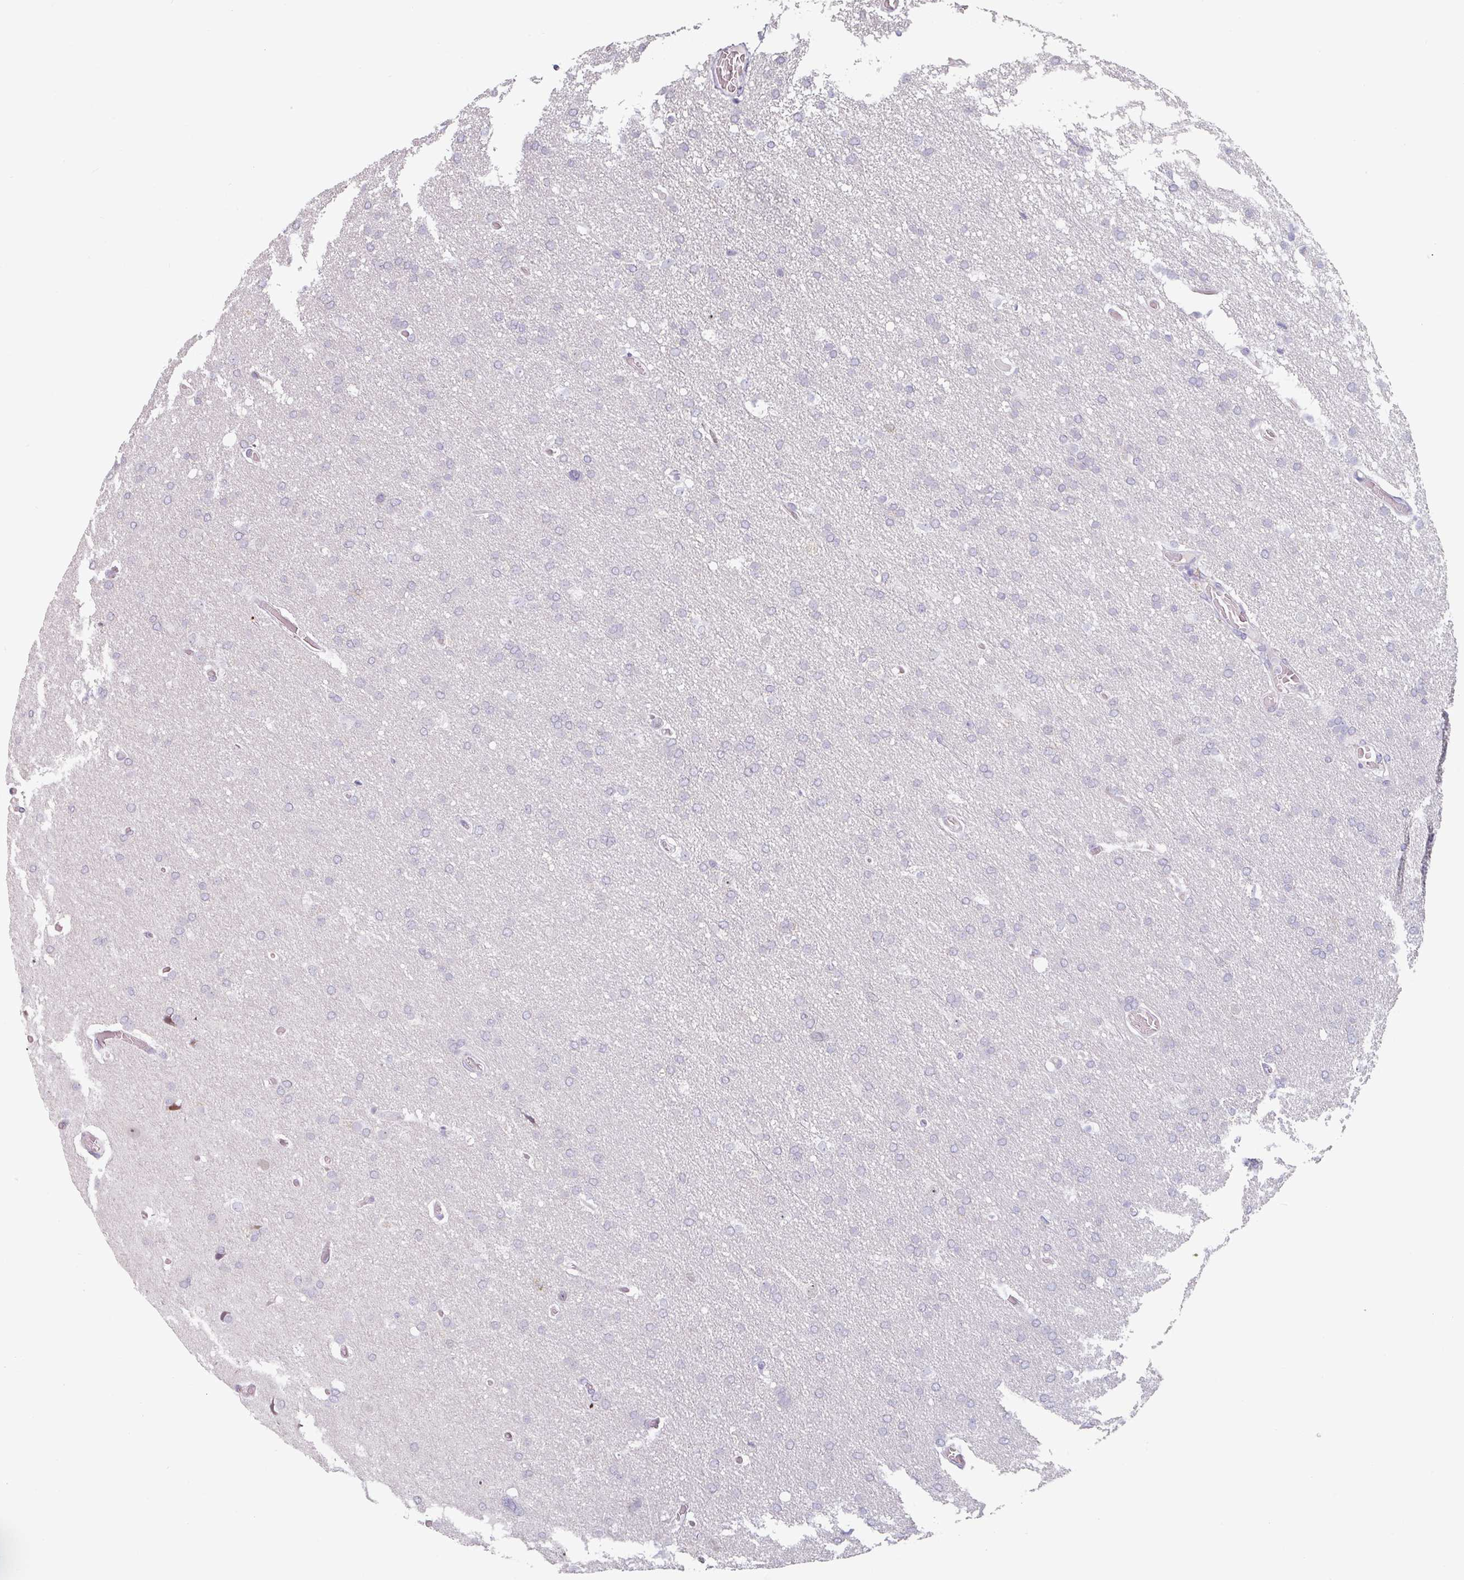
{"staining": {"intensity": "negative", "quantity": "none", "location": "none"}, "tissue": "glioma", "cell_type": "Tumor cells", "image_type": "cancer", "snomed": [{"axis": "morphology", "description": "Glioma, malignant, High grade"}, {"axis": "topography", "description": "Cerebral cortex"}], "caption": "The IHC histopathology image has no significant staining in tumor cells of glioma tissue. (Immunohistochemistry (ihc), brightfield microscopy, high magnification).", "gene": "ZBTB6", "patient": {"sex": "female", "age": 36}}